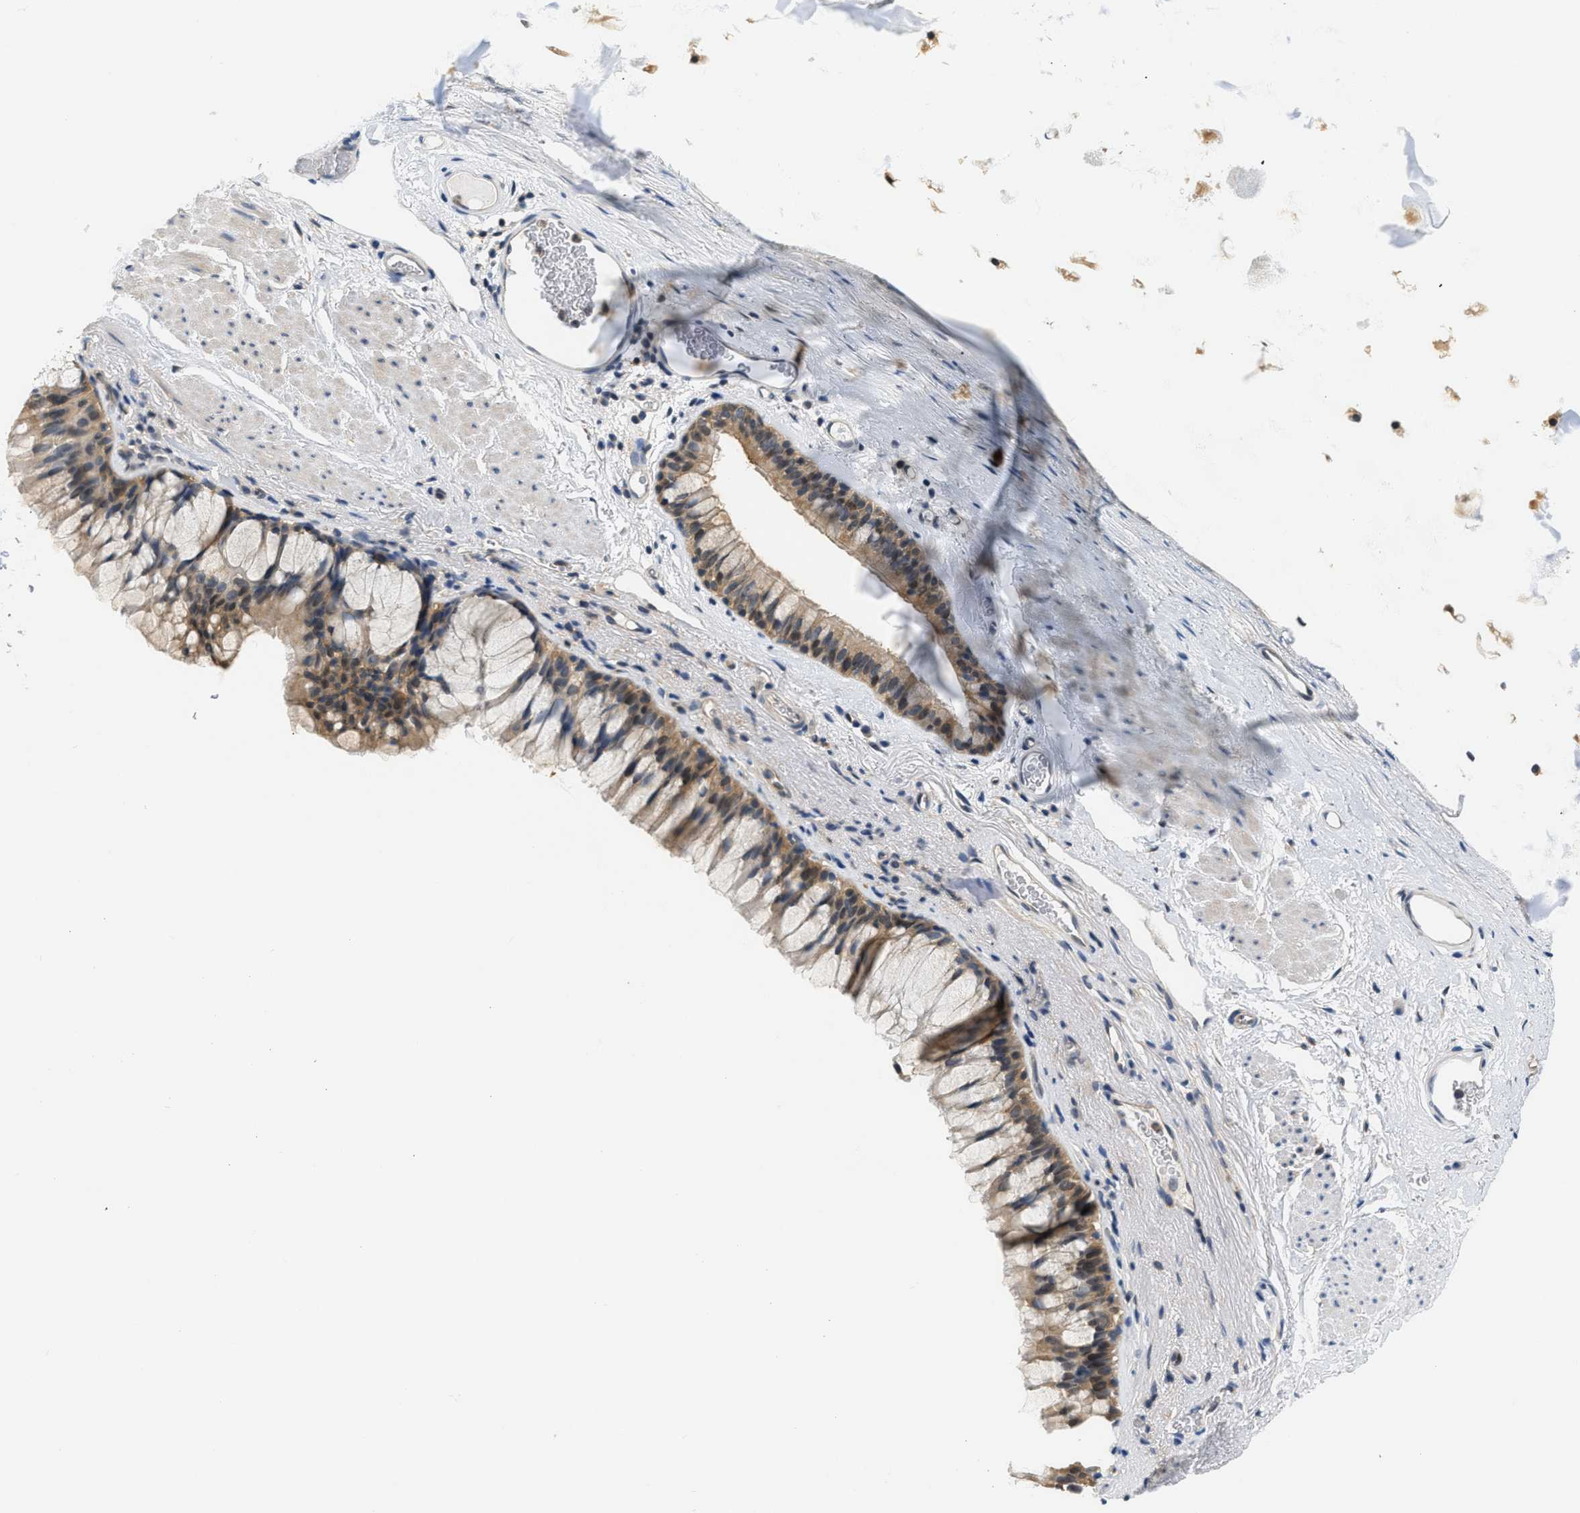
{"staining": {"intensity": "moderate", "quantity": ">75%", "location": "cytoplasmic/membranous,nuclear"}, "tissue": "bronchus", "cell_type": "Respiratory epithelial cells", "image_type": "normal", "snomed": [{"axis": "morphology", "description": "Normal tissue, NOS"}, {"axis": "topography", "description": "Cartilage tissue"}, {"axis": "topography", "description": "Bronchus"}], "caption": "This is a photomicrograph of immunohistochemistry staining of normal bronchus, which shows moderate expression in the cytoplasmic/membranous,nuclear of respiratory epithelial cells.", "gene": "EIF4EBP2", "patient": {"sex": "female", "age": 53}}